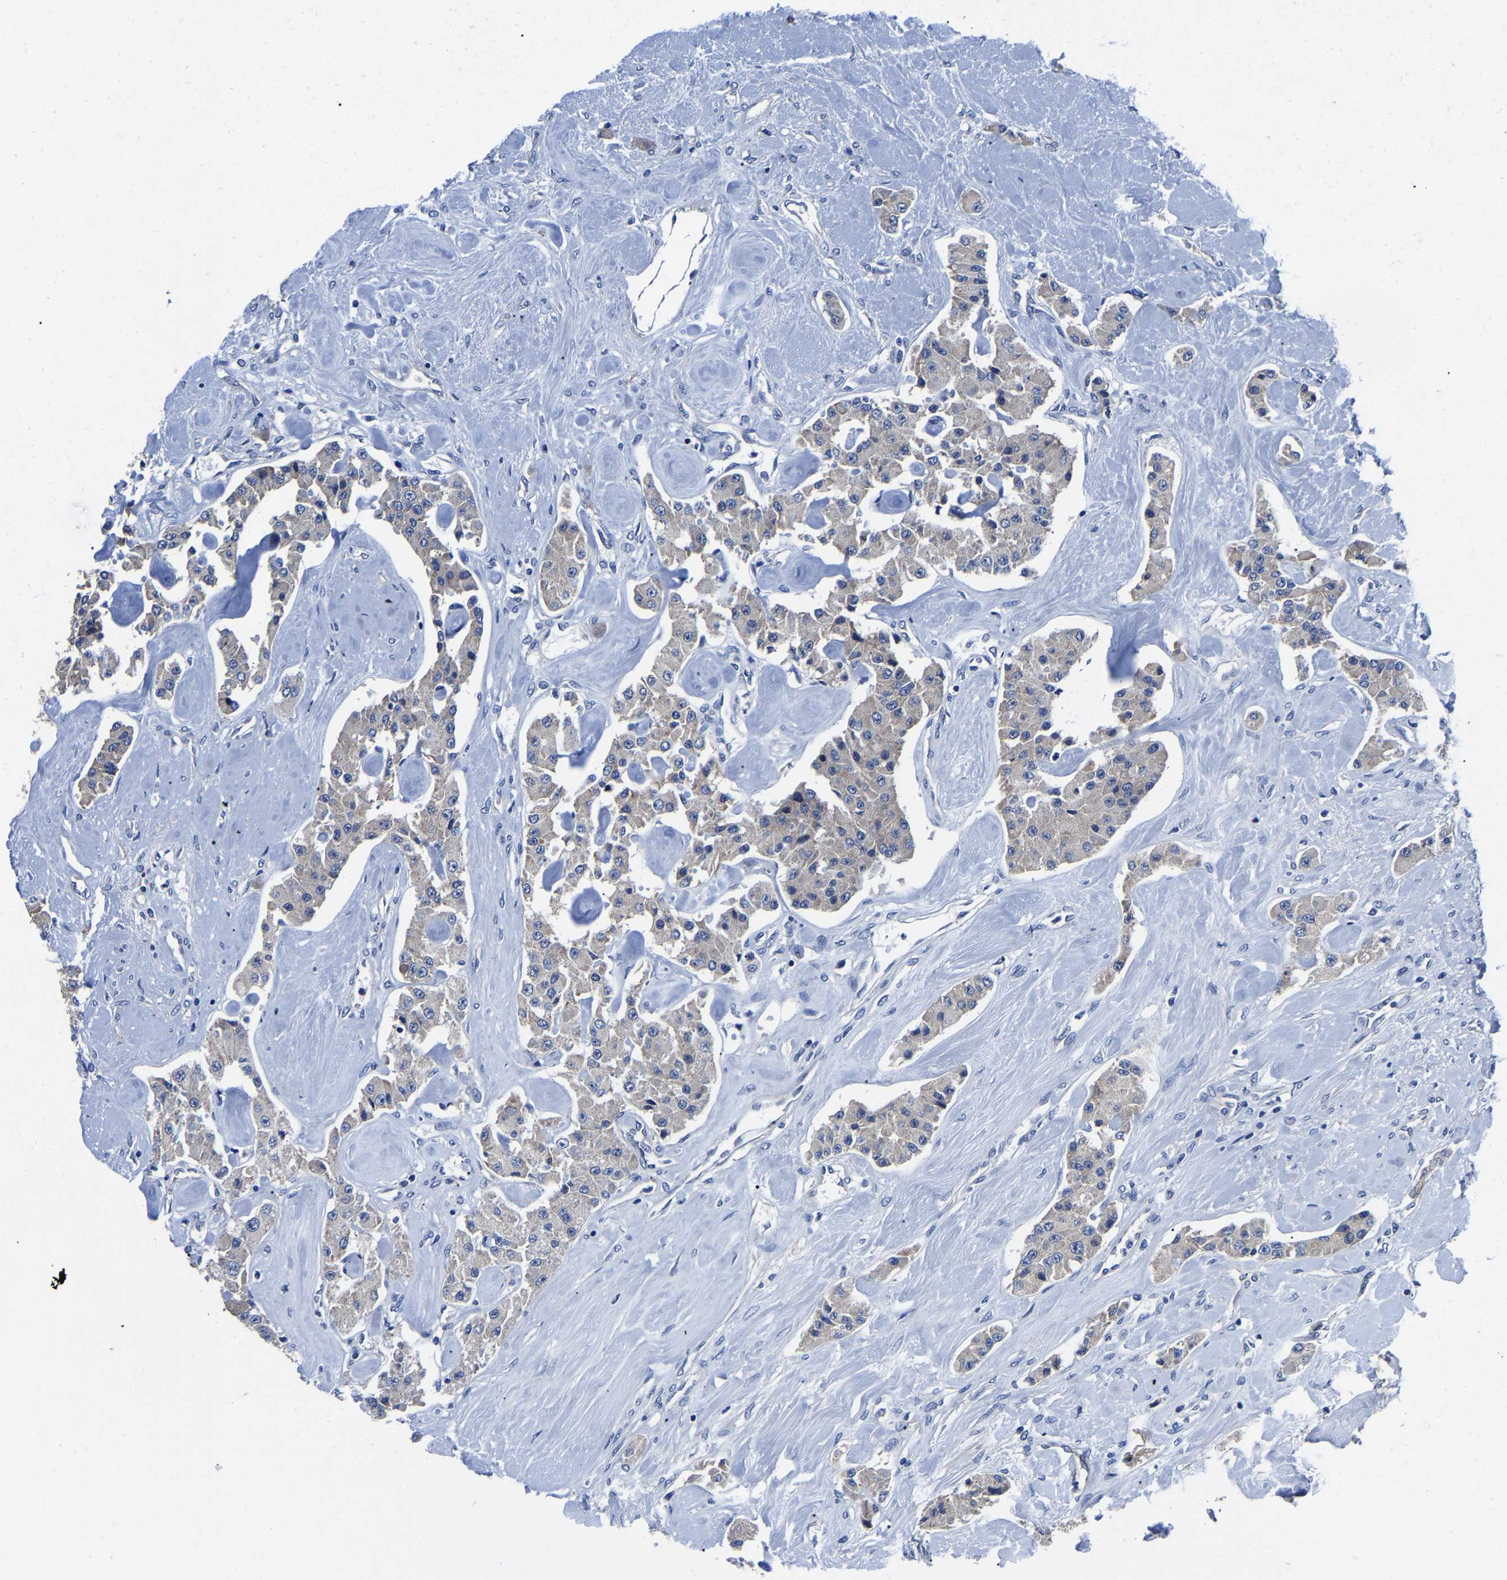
{"staining": {"intensity": "weak", "quantity": "<25%", "location": "cytoplasmic/membranous"}, "tissue": "carcinoid", "cell_type": "Tumor cells", "image_type": "cancer", "snomed": [{"axis": "morphology", "description": "Carcinoid, malignant, NOS"}, {"axis": "topography", "description": "Pancreas"}], "caption": "The image shows no significant staining in tumor cells of carcinoid (malignant).", "gene": "SRPK2", "patient": {"sex": "male", "age": 41}}